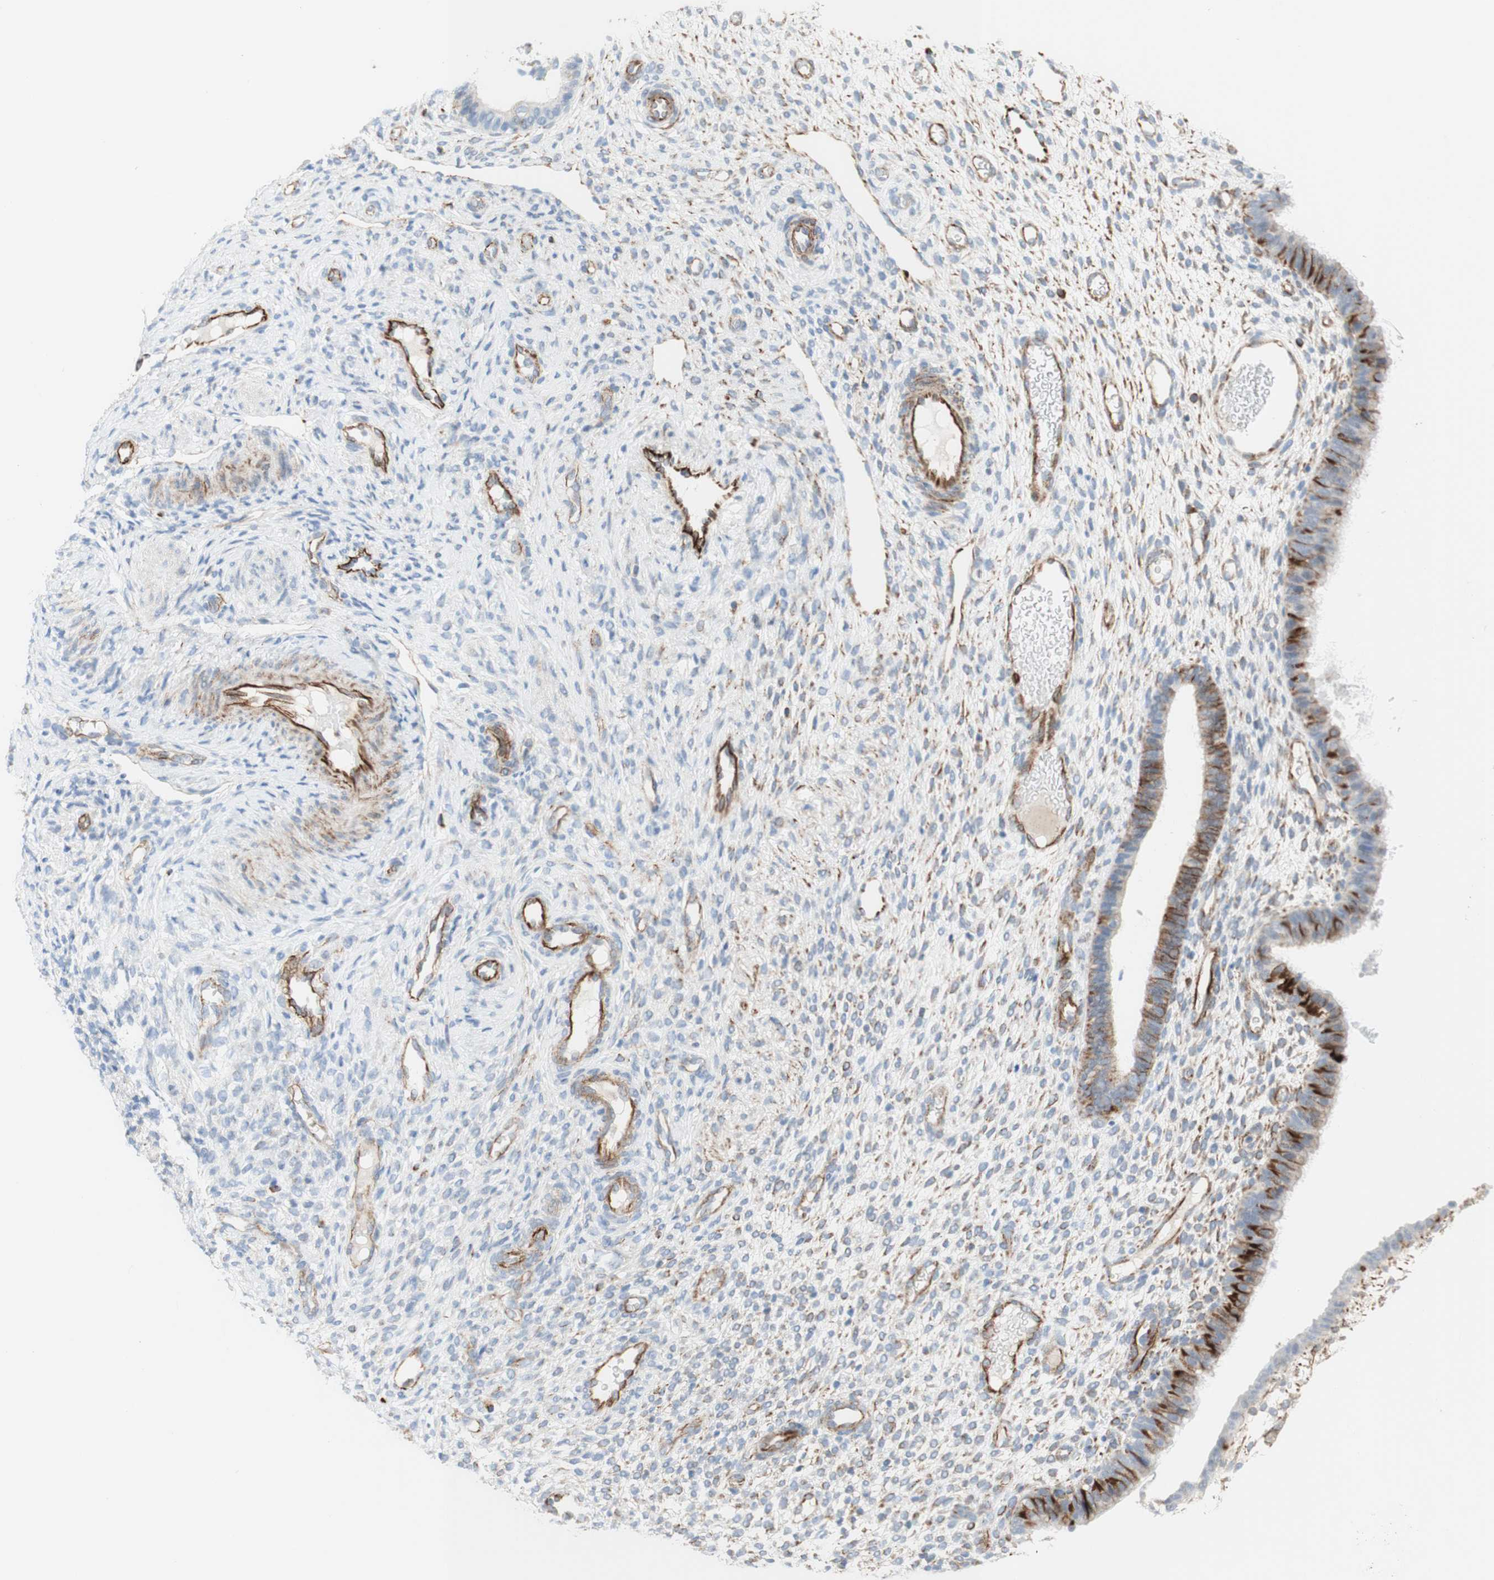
{"staining": {"intensity": "moderate", "quantity": "25%-75%", "location": "cytoplasmic/membranous"}, "tissue": "endometrium", "cell_type": "Cells in endometrial stroma", "image_type": "normal", "snomed": [{"axis": "morphology", "description": "Normal tissue, NOS"}, {"axis": "topography", "description": "Endometrium"}], "caption": "Protein positivity by immunohistochemistry (IHC) reveals moderate cytoplasmic/membranous staining in approximately 25%-75% of cells in endometrial stroma in unremarkable endometrium. Nuclei are stained in blue.", "gene": "POU2AF1", "patient": {"sex": "female", "age": 61}}